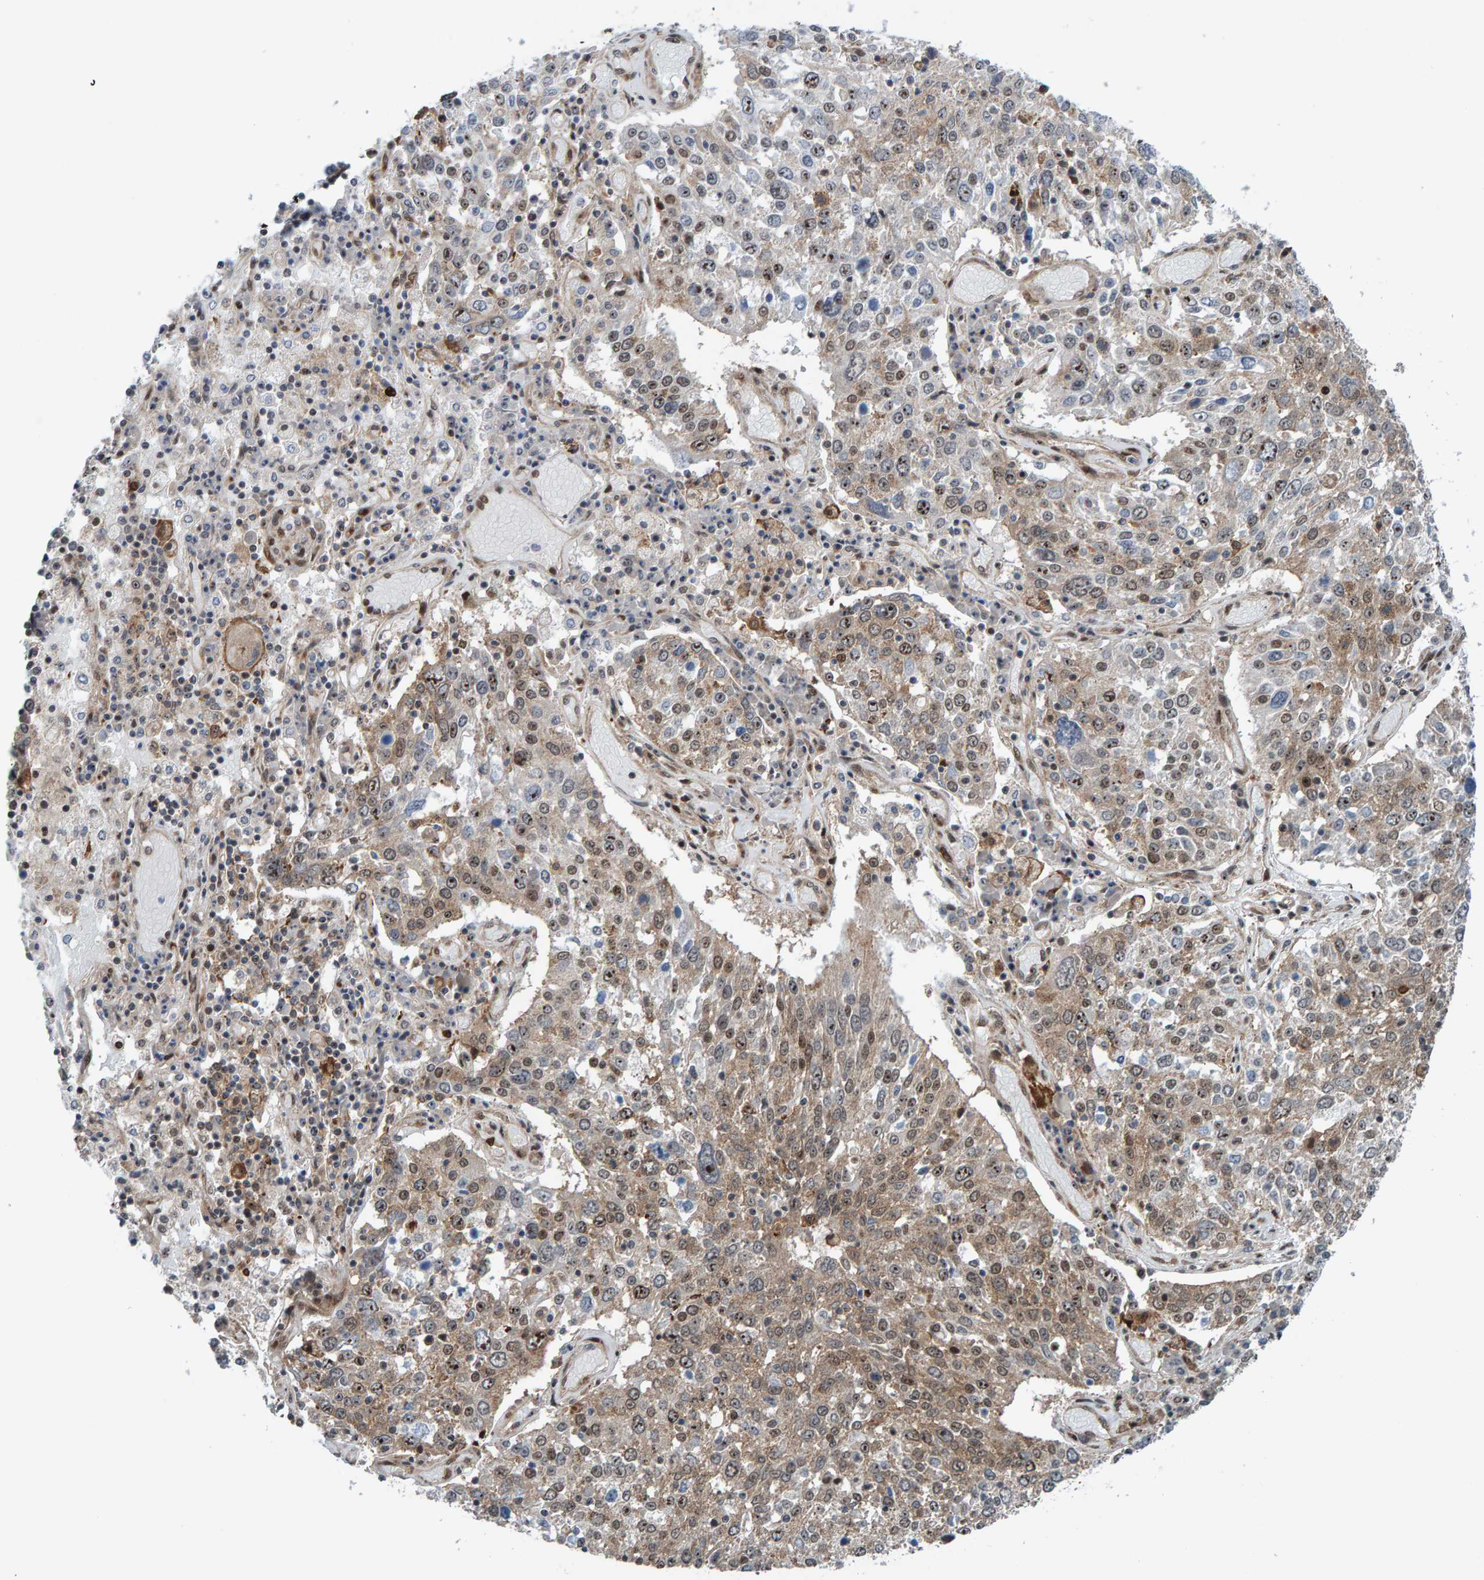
{"staining": {"intensity": "moderate", "quantity": "25%-75%", "location": "cytoplasmic/membranous,nuclear"}, "tissue": "lung cancer", "cell_type": "Tumor cells", "image_type": "cancer", "snomed": [{"axis": "morphology", "description": "Squamous cell carcinoma, NOS"}, {"axis": "topography", "description": "Lung"}], "caption": "Immunohistochemistry (DAB (3,3'-diaminobenzidine)) staining of human squamous cell carcinoma (lung) displays moderate cytoplasmic/membranous and nuclear protein positivity in approximately 25%-75% of tumor cells.", "gene": "ZNF366", "patient": {"sex": "male", "age": 65}}